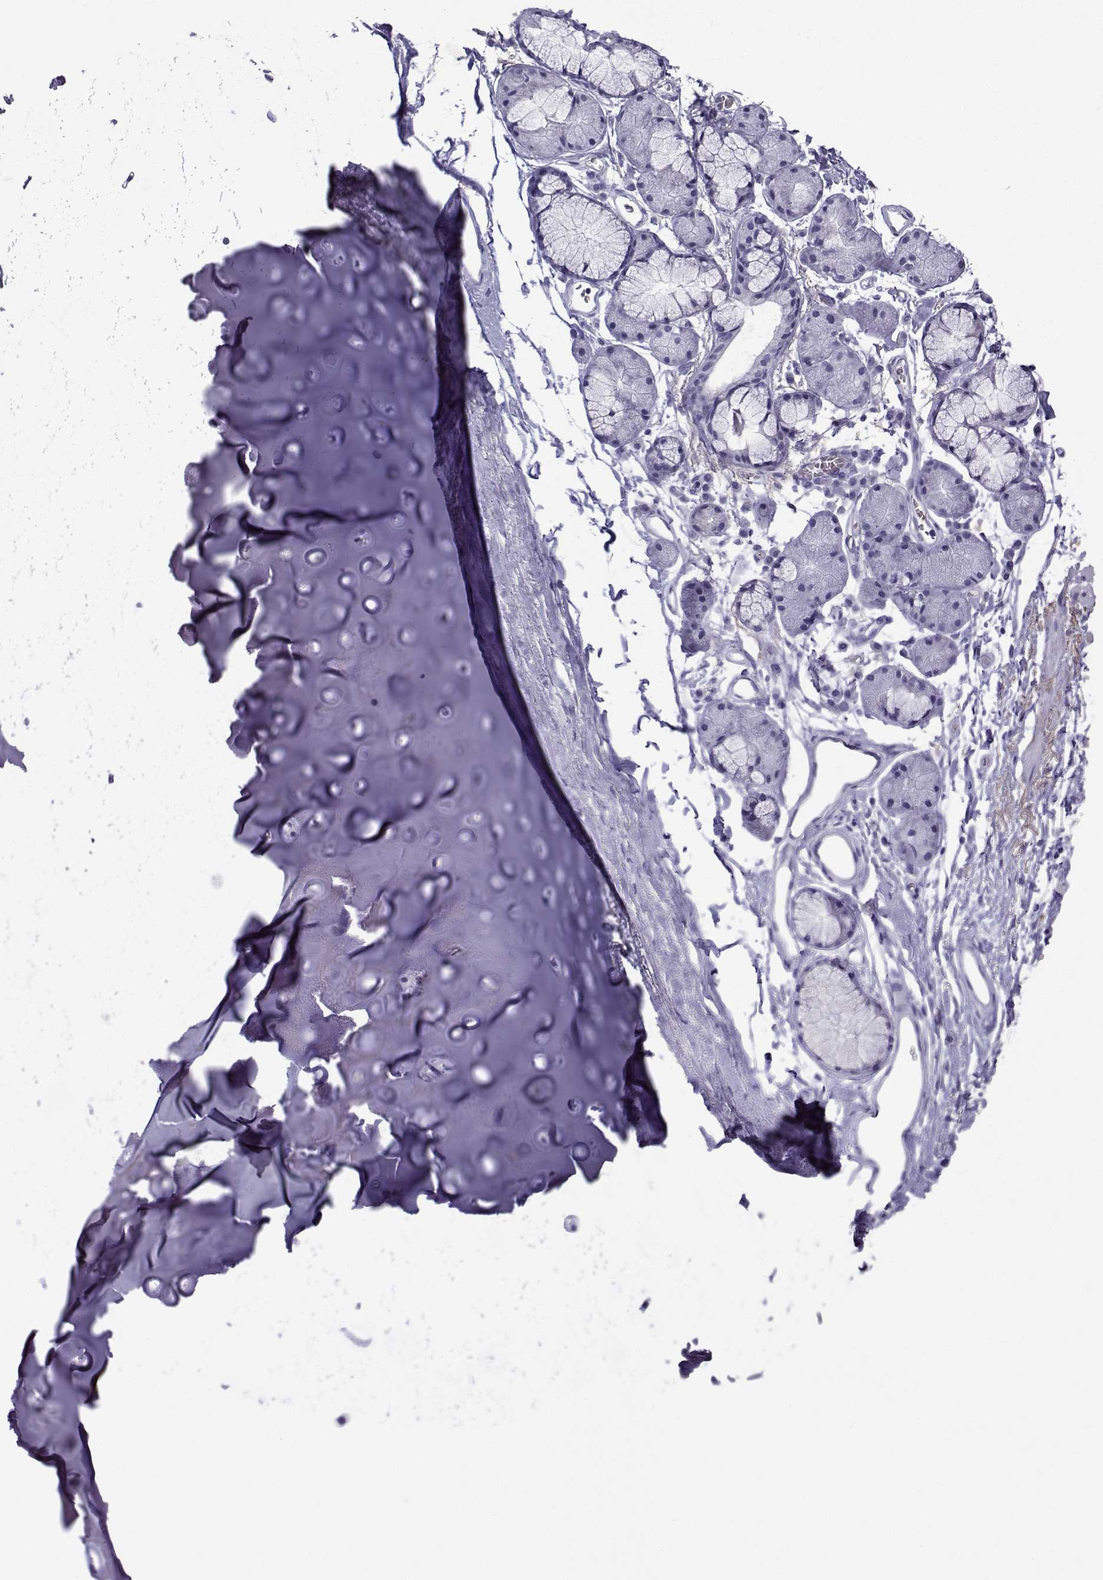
{"staining": {"intensity": "negative", "quantity": "none", "location": "none"}, "tissue": "soft tissue", "cell_type": "Chondrocytes", "image_type": "normal", "snomed": [{"axis": "morphology", "description": "Normal tissue, NOS"}, {"axis": "topography", "description": "Cartilage tissue"}, {"axis": "topography", "description": "Bronchus"}], "caption": "IHC of unremarkable human soft tissue displays no expression in chondrocytes. Brightfield microscopy of IHC stained with DAB (brown) and hematoxylin (blue), captured at high magnification.", "gene": "TRIM46", "patient": {"sex": "female", "age": 79}}